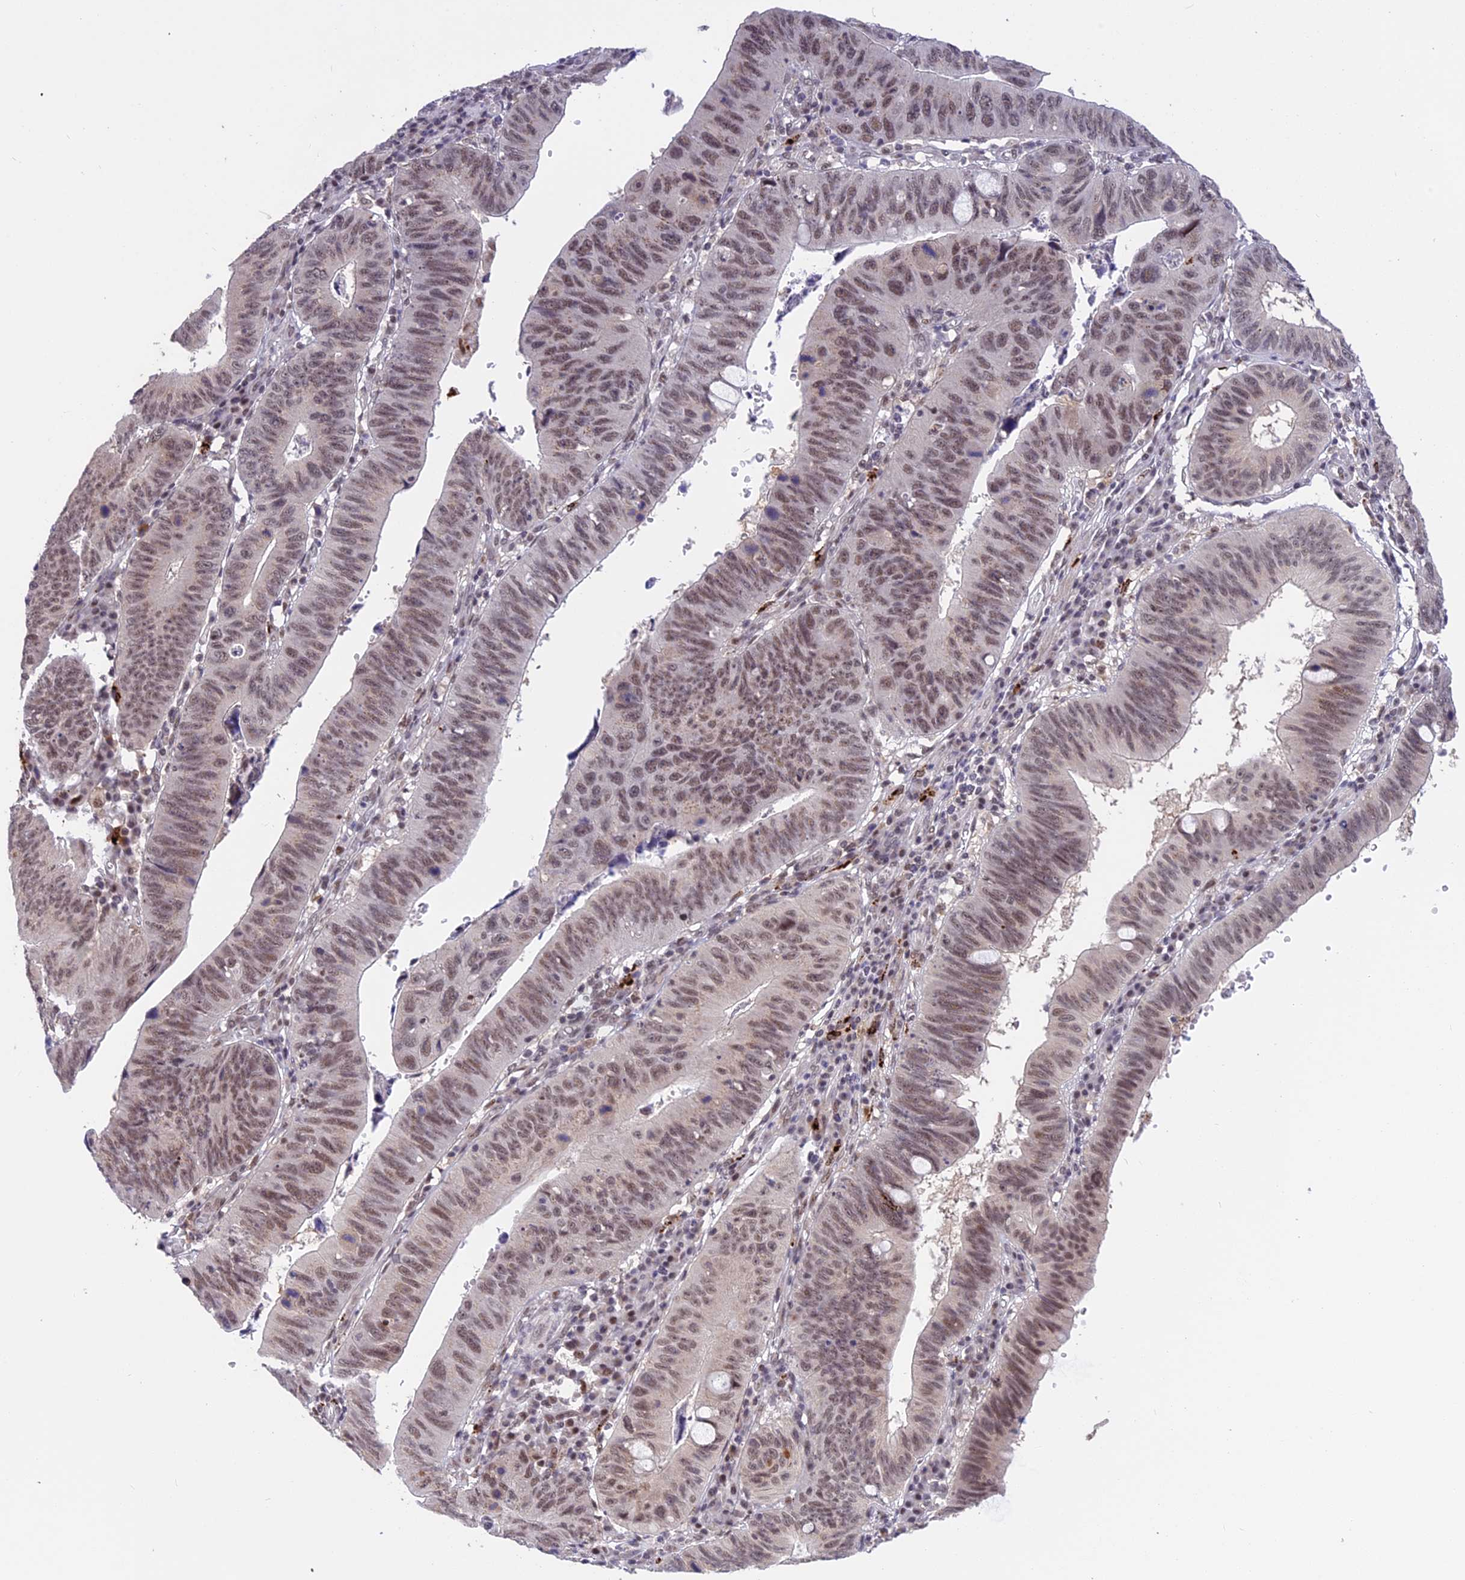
{"staining": {"intensity": "weak", "quantity": ">75%", "location": "nuclear"}, "tissue": "stomach cancer", "cell_type": "Tumor cells", "image_type": "cancer", "snomed": [{"axis": "morphology", "description": "Adenocarcinoma, NOS"}, {"axis": "topography", "description": "Stomach"}], "caption": "Immunohistochemistry staining of stomach adenocarcinoma, which exhibits low levels of weak nuclear staining in about >75% of tumor cells indicating weak nuclear protein expression. The staining was performed using DAB (brown) for protein detection and nuclei were counterstained in hematoxylin (blue).", "gene": "POLR2C", "patient": {"sex": "male", "age": 59}}